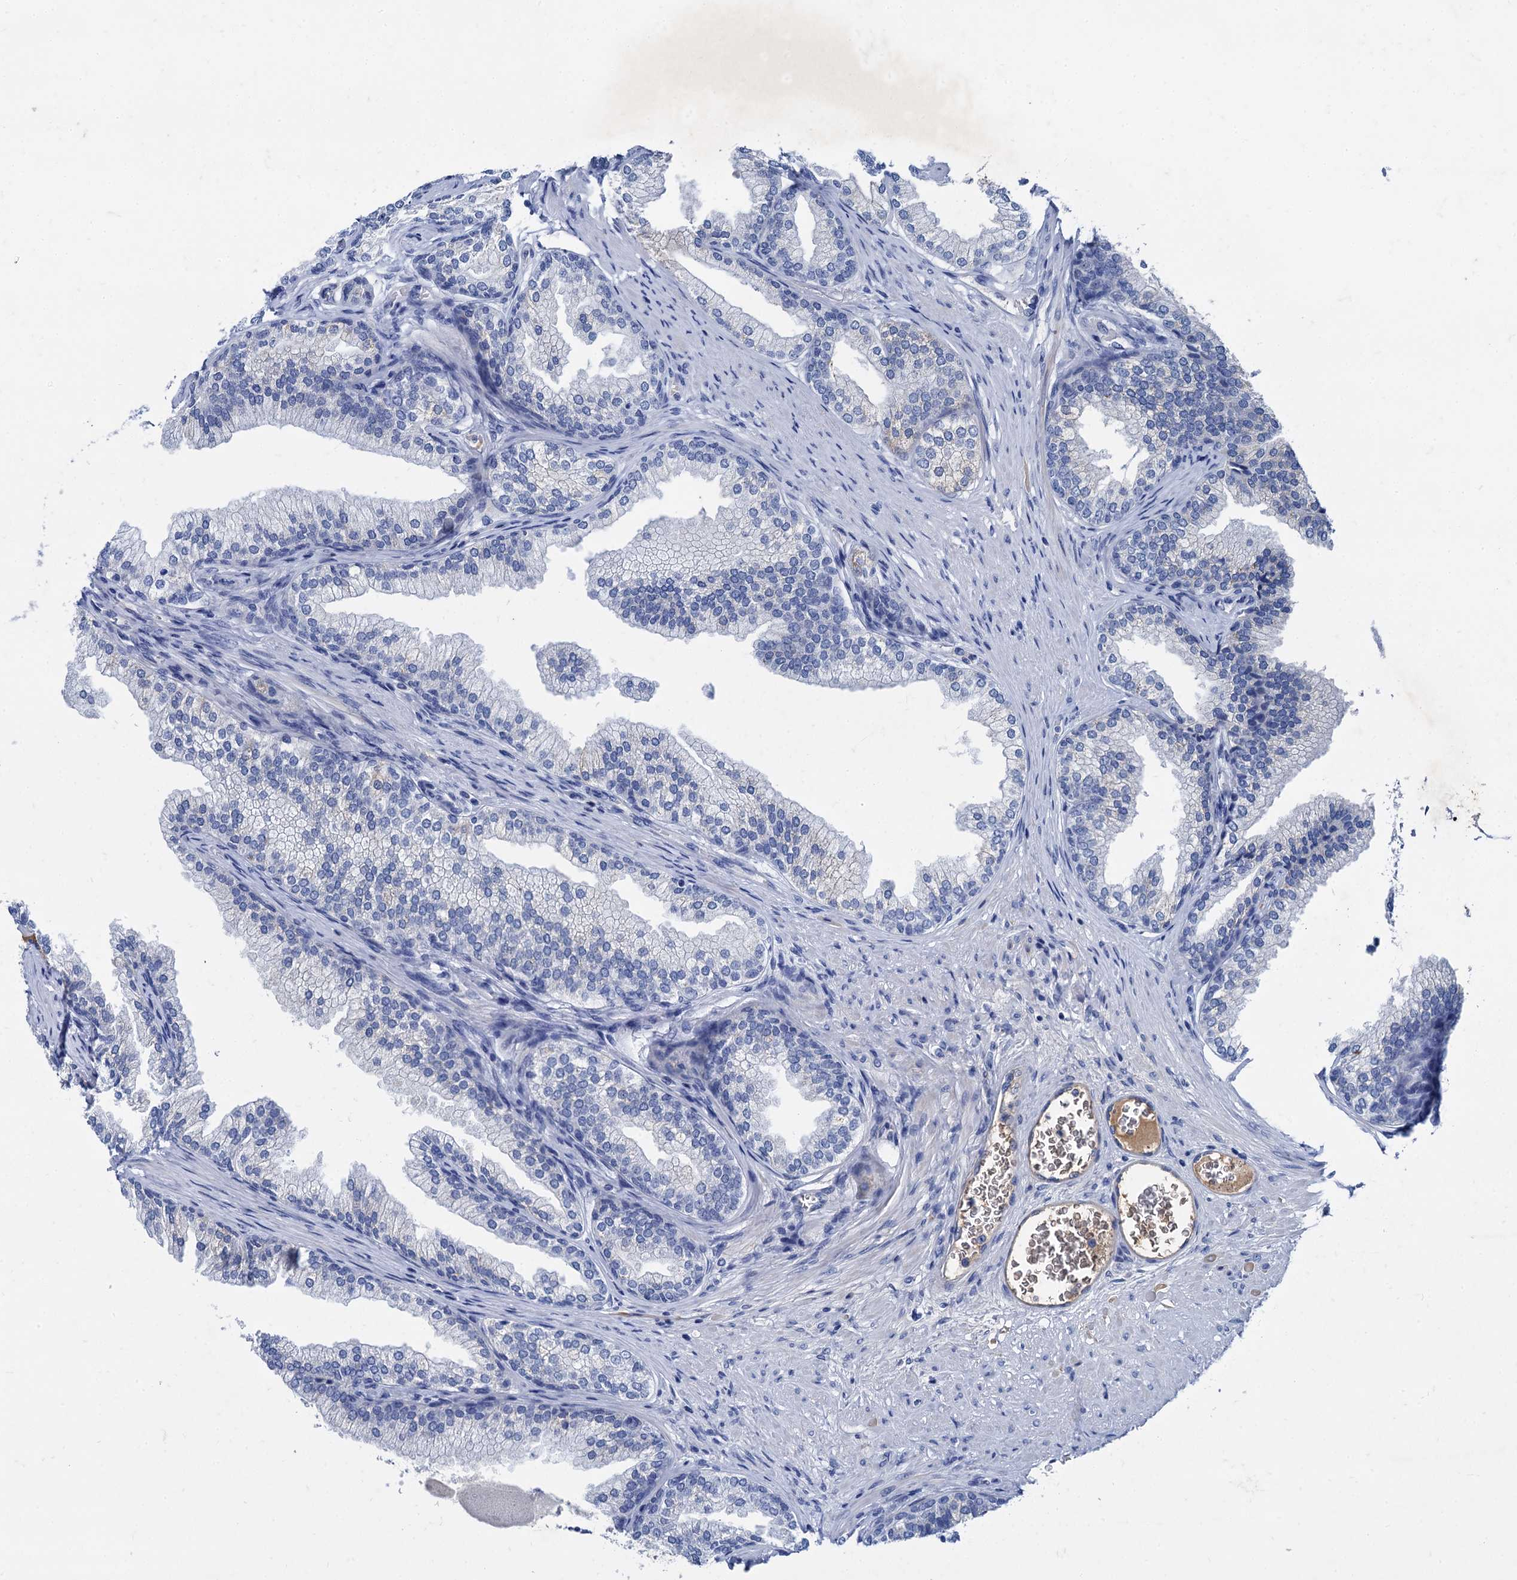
{"staining": {"intensity": "negative", "quantity": "none", "location": "none"}, "tissue": "prostate", "cell_type": "Glandular cells", "image_type": "normal", "snomed": [{"axis": "morphology", "description": "Normal tissue, NOS"}, {"axis": "topography", "description": "Prostate"}], "caption": "Protein analysis of benign prostate shows no significant staining in glandular cells. (Stains: DAB (3,3'-diaminobenzidine) IHC with hematoxylin counter stain, Microscopy: brightfield microscopy at high magnification).", "gene": "TMEM72", "patient": {"sex": "male", "age": 76}}